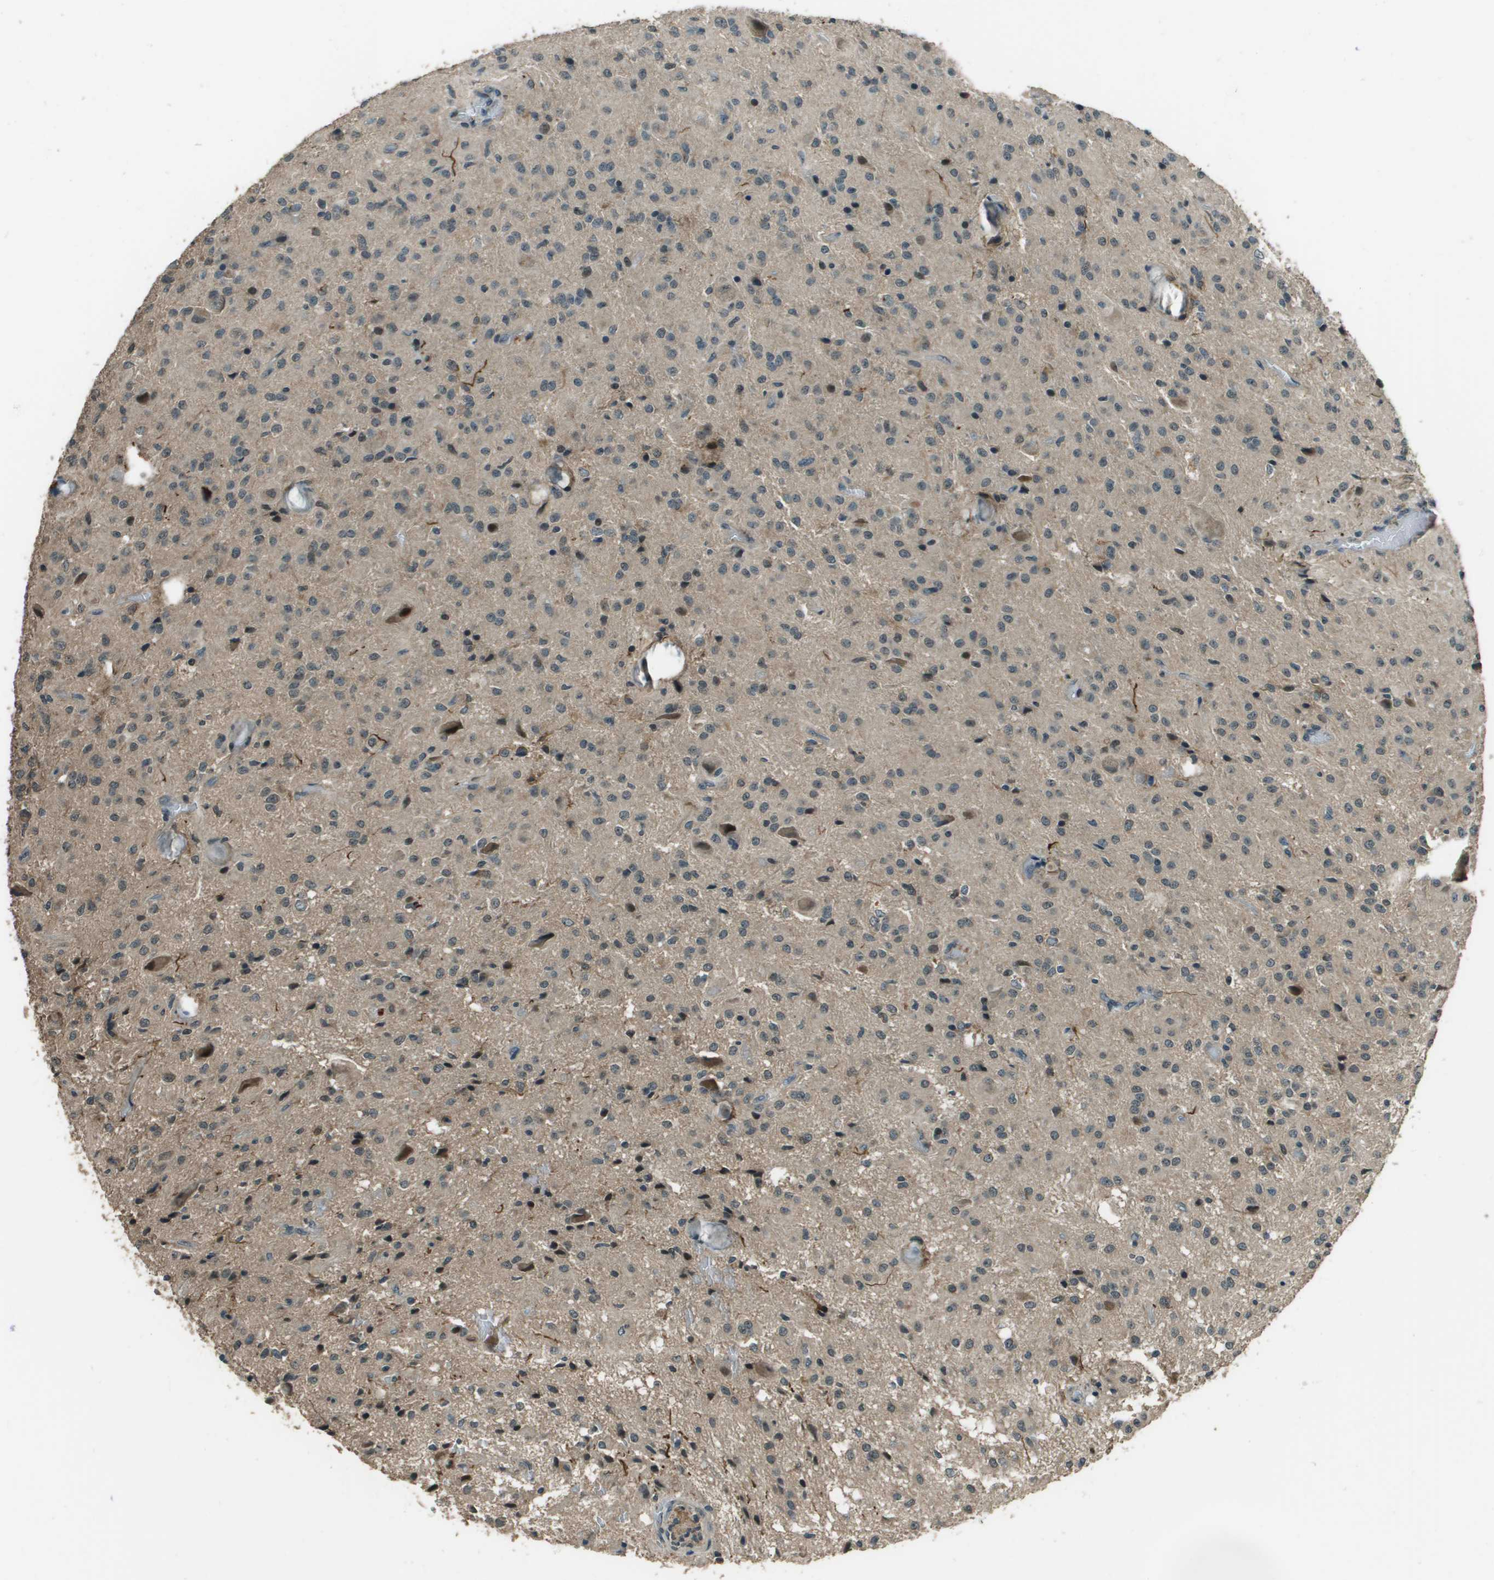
{"staining": {"intensity": "weak", "quantity": ">75%", "location": "cytoplasmic/membranous"}, "tissue": "glioma", "cell_type": "Tumor cells", "image_type": "cancer", "snomed": [{"axis": "morphology", "description": "Glioma, malignant, High grade"}, {"axis": "topography", "description": "Brain"}], "caption": "Protein staining exhibits weak cytoplasmic/membranous staining in about >75% of tumor cells in glioma.", "gene": "SDC3", "patient": {"sex": "female", "age": 59}}